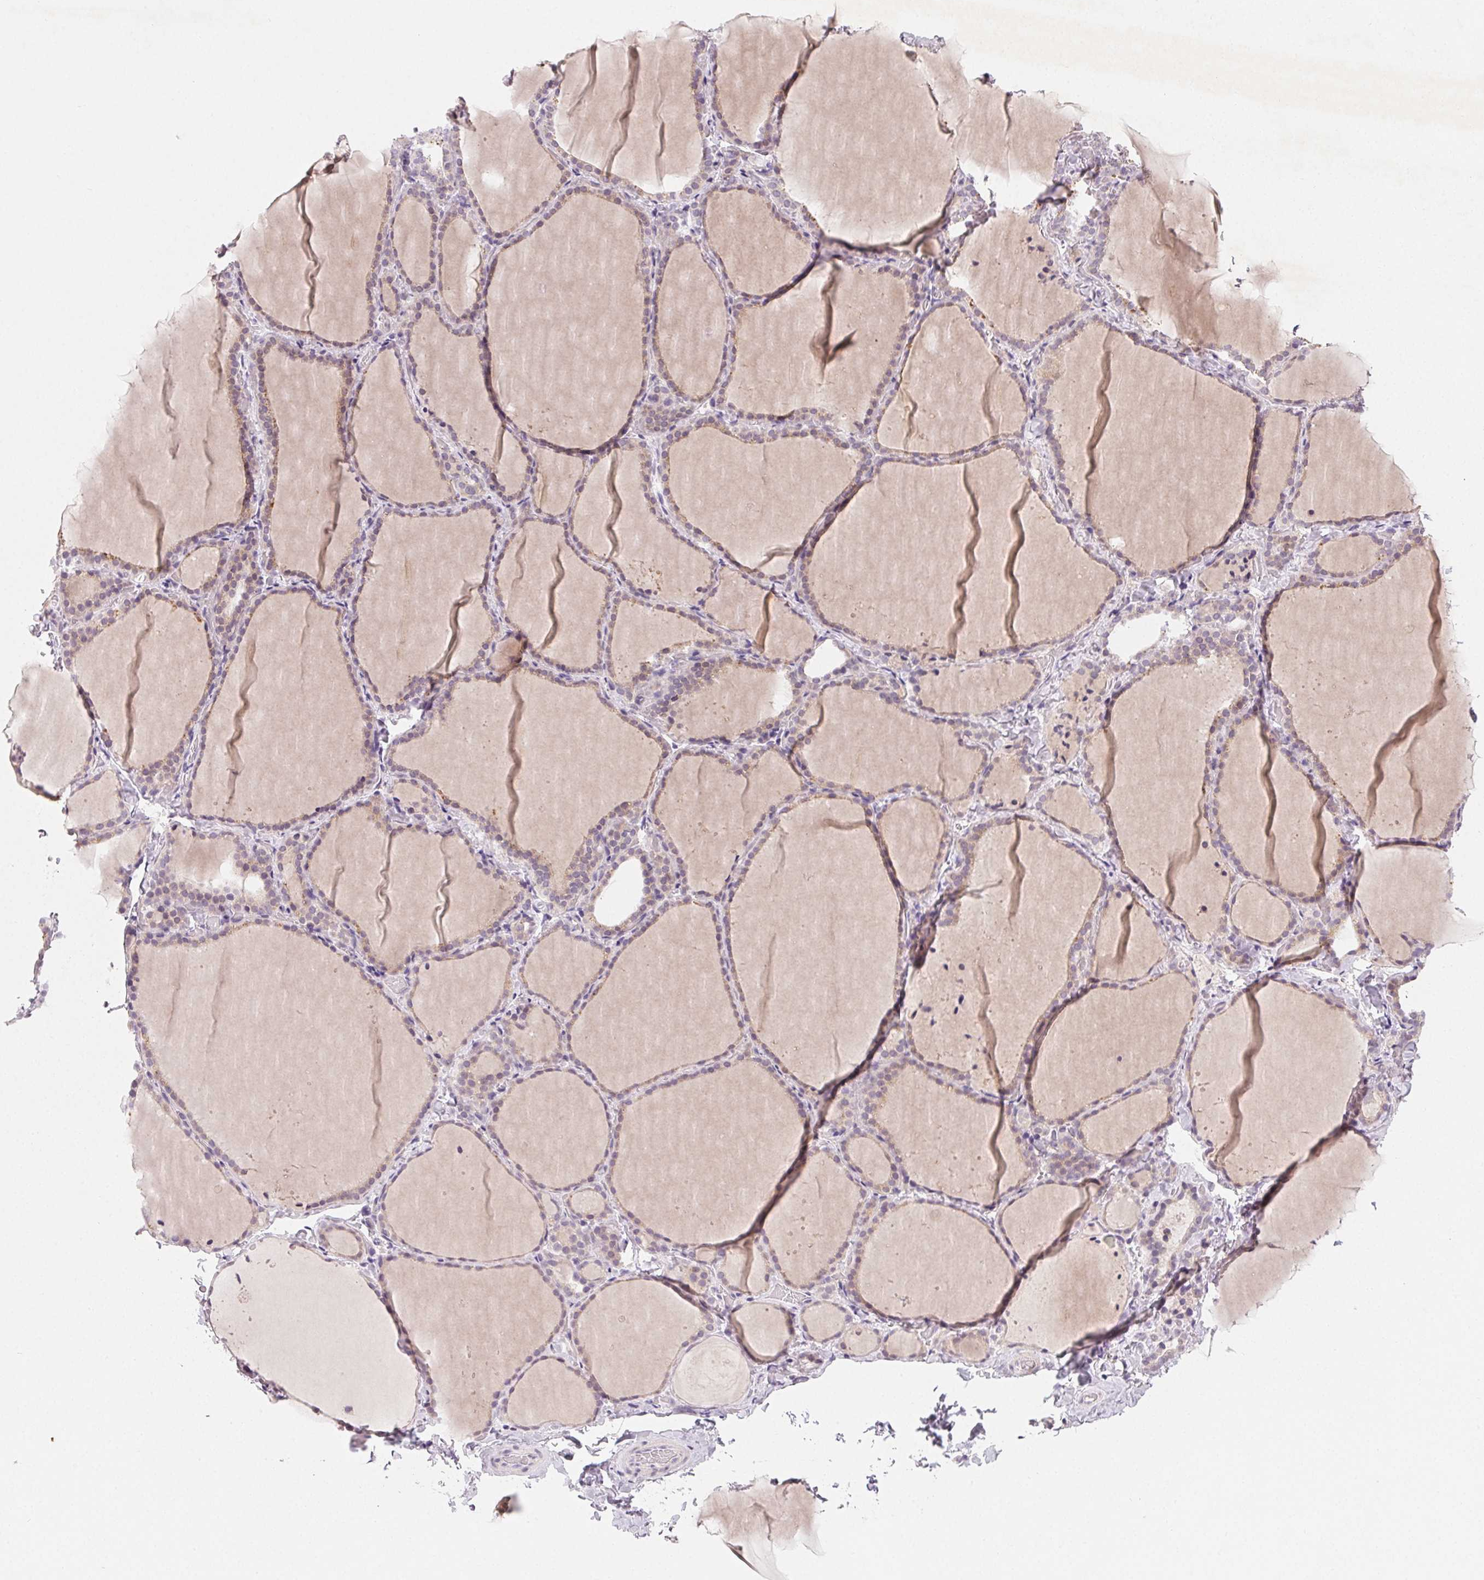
{"staining": {"intensity": "weak", "quantity": "25%-75%", "location": "cytoplasmic/membranous"}, "tissue": "thyroid gland", "cell_type": "Glandular cells", "image_type": "normal", "snomed": [{"axis": "morphology", "description": "Normal tissue, NOS"}, {"axis": "topography", "description": "Thyroid gland"}], "caption": "IHC (DAB) staining of normal thyroid gland displays weak cytoplasmic/membranous protein staining in about 25%-75% of glandular cells.", "gene": "MYBL1", "patient": {"sex": "female", "age": 22}}